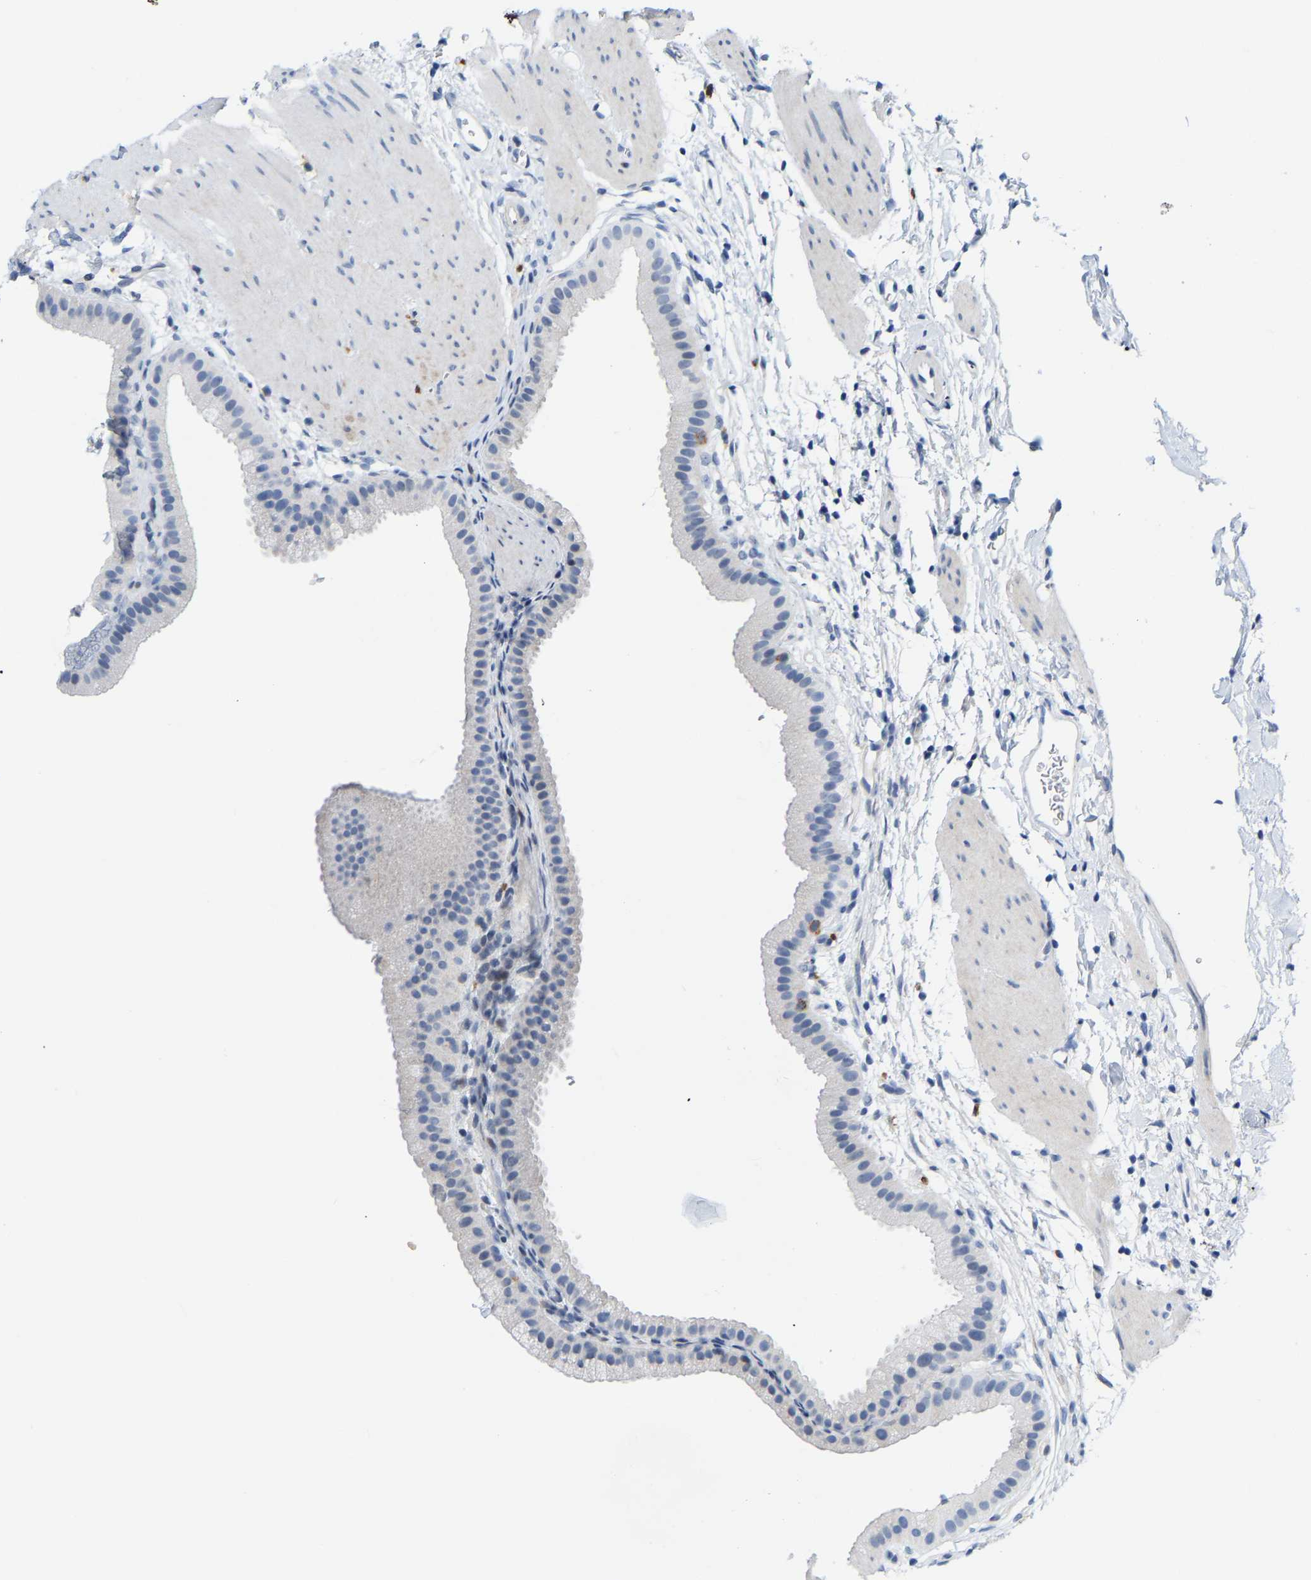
{"staining": {"intensity": "negative", "quantity": "none", "location": "none"}, "tissue": "gallbladder", "cell_type": "Glandular cells", "image_type": "normal", "snomed": [{"axis": "morphology", "description": "Normal tissue, NOS"}, {"axis": "topography", "description": "Gallbladder"}], "caption": "Immunohistochemistry (IHC) of benign human gallbladder reveals no staining in glandular cells.", "gene": "ABTB2", "patient": {"sex": "female", "age": 64}}